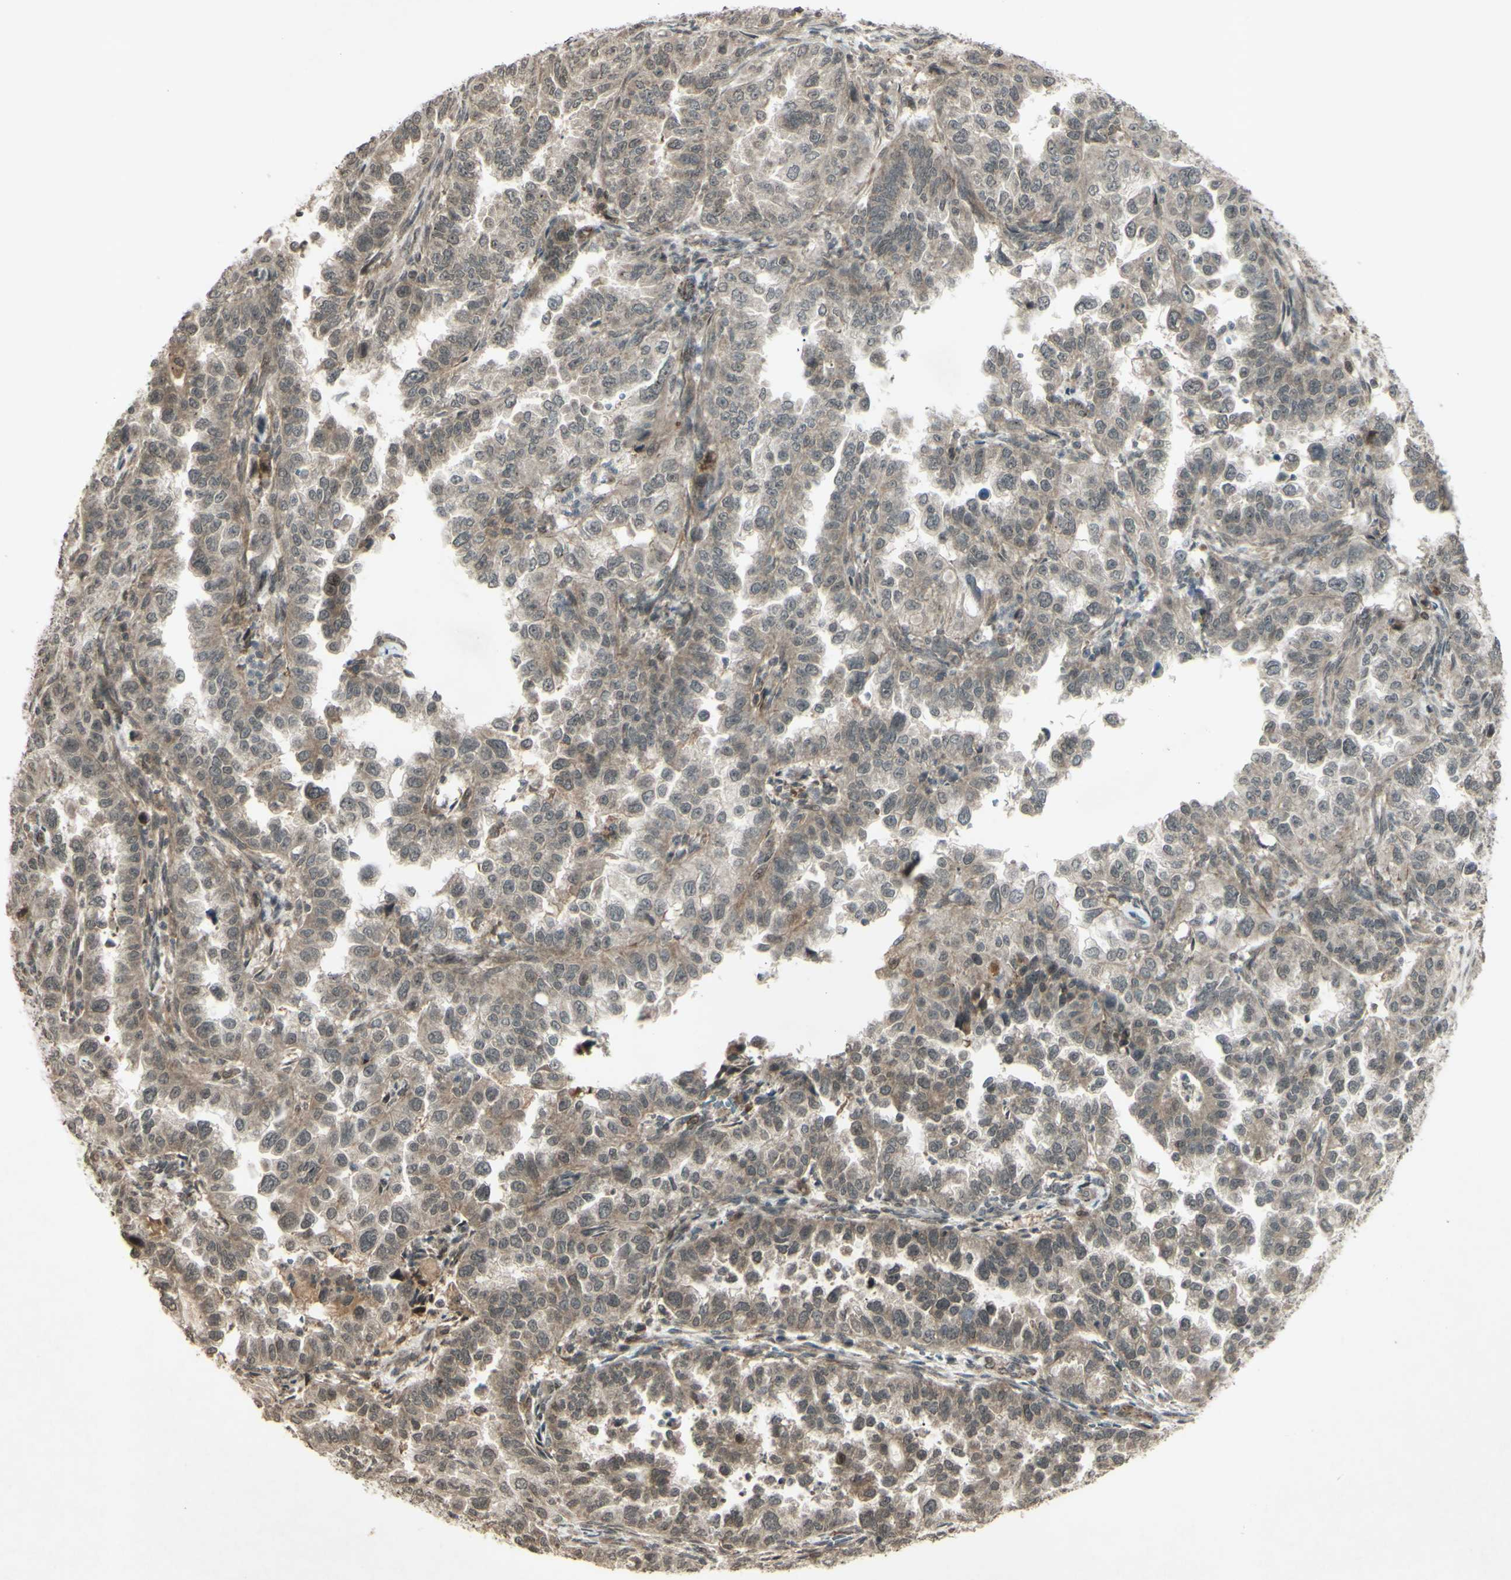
{"staining": {"intensity": "weak", "quantity": ">75%", "location": "cytoplasmic/membranous"}, "tissue": "endometrial cancer", "cell_type": "Tumor cells", "image_type": "cancer", "snomed": [{"axis": "morphology", "description": "Adenocarcinoma, NOS"}, {"axis": "topography", "description": "Endometrium"}], "caption": "IHC histopathology image of human endometrial adenocarcinoma stained for a protein (brown), which exhibits low levels of weak cytoplasmic/membranous expression in approximately >75% of tumor cells.", "gene": "BLNK", "patient": {"sex": "female", "age": 85}}